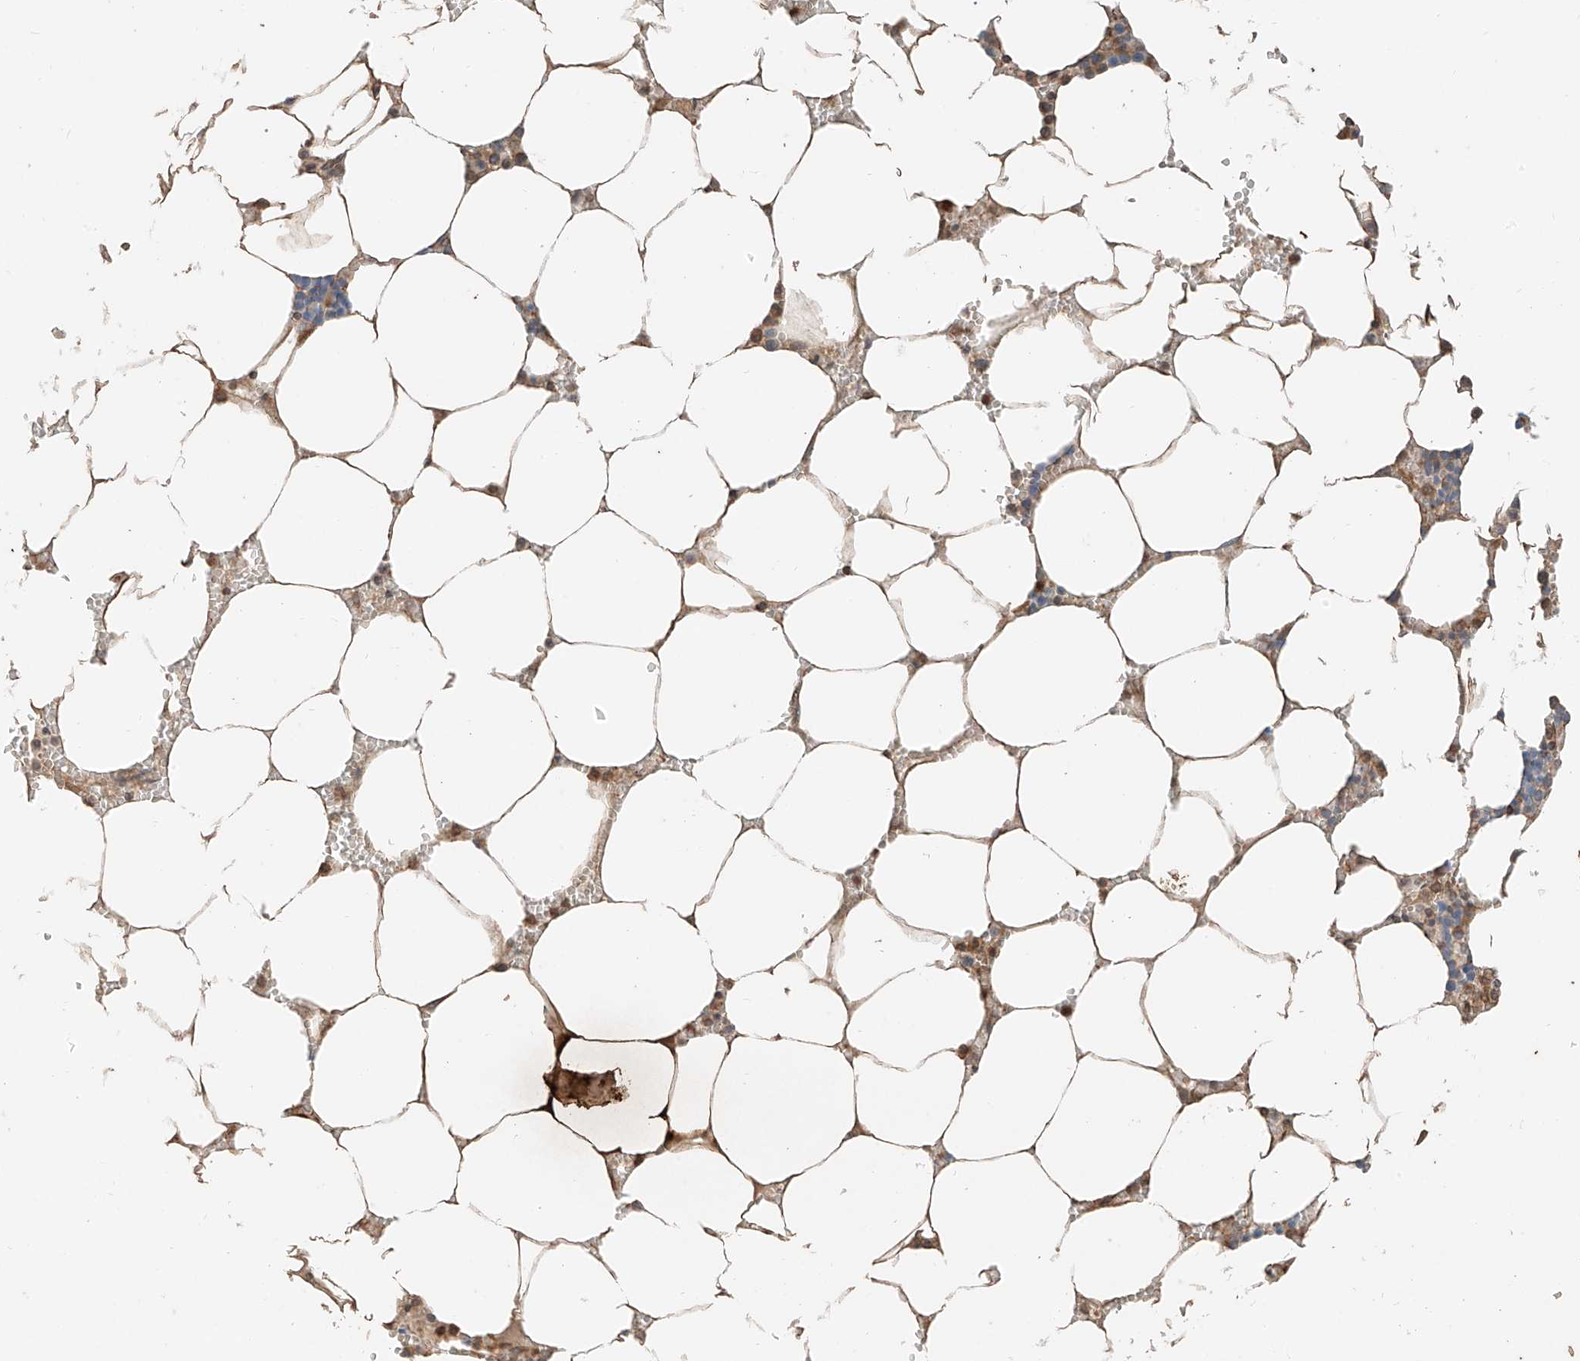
{"staining": {"intensity": "weak", "quantity": ">75%", "location": "cytoplasmic/membranous"}, "tissue": "bone marrow", "cell_type": "Hematopoietic cells", "image_type": "normal", "snomed": [{"axis": "morphology", "description": "Normal tissue, NOS"}, {"axis": "topography", "description": "Bone marrow"}], "caption": "Immunohistochemistry (IHC) image of benign bone marrow stained for a protein (brown), which reveals low levels of weak cytoplasmic/membranous positivity in approximately >75% of hematopoietic cells.", "gene": "ANKZF1", "patient": {"sex": "male", "age": 70}}